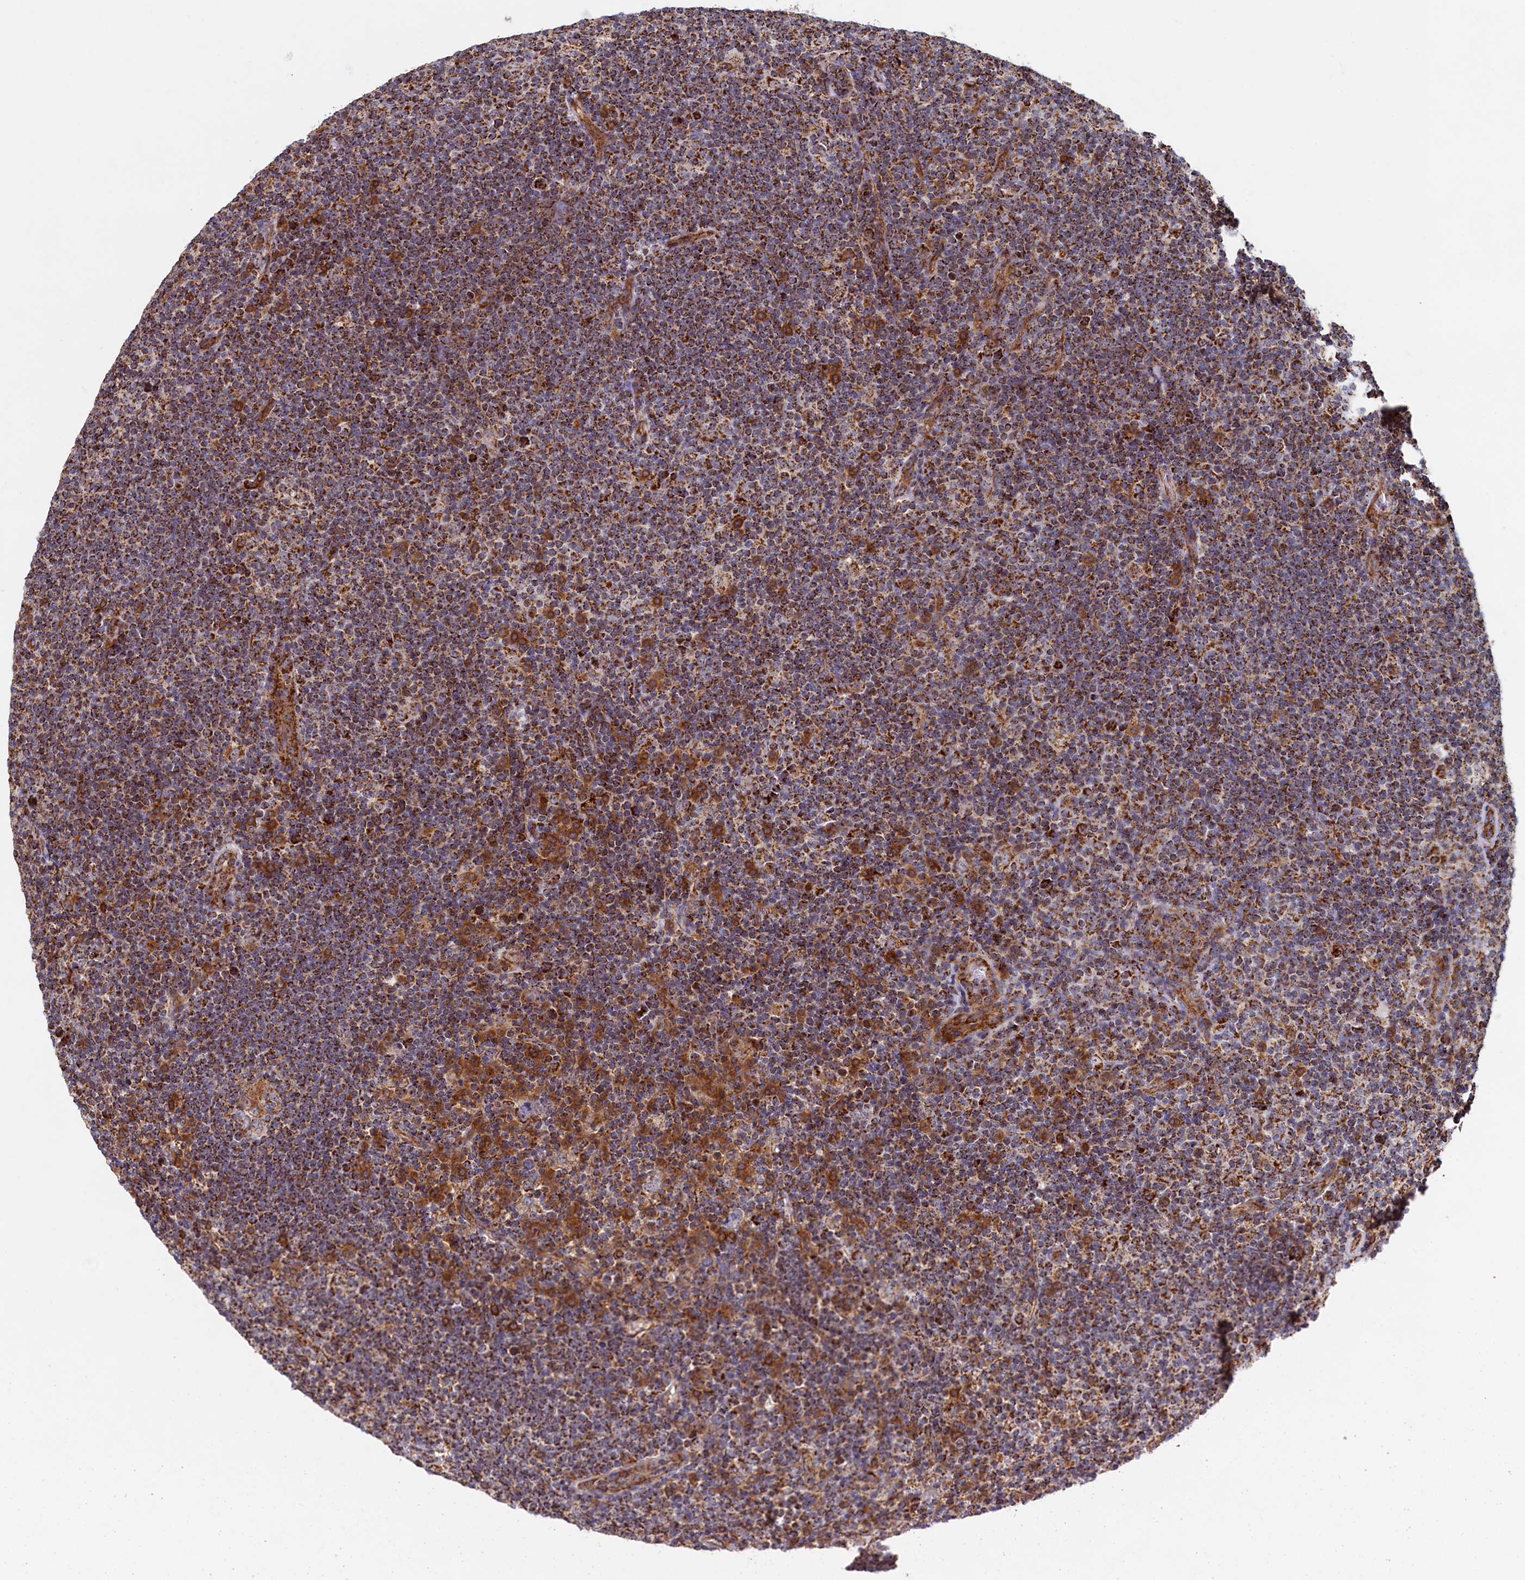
{"staining": {"intensity": "moderate", "quantity": "<25%", "location": "cytoplasmic/membranous"}, "tissue": "lymphoma", "cell_type": "Tumor cells", "image_type": "cancer", "snomed": [{"axis": "morphology", "description": "Hodgkin's disease, NOS"}, {"axis": "topography", "description": "Lymph node"}], "caption": "DAB (3,3'-diaminobenzidine) immunohistochemical staining of Hodgkin's disease reveals moderate cytoplasmic/membranous protein expression in about <25% of tumor cells. The staining is performed using DAB brown chromogen to label protein expression. The nuclei are counter-stained blue using hematoxylin.", "gene": "UBE3B", "patient": {"sex": "female", "age": 57}}